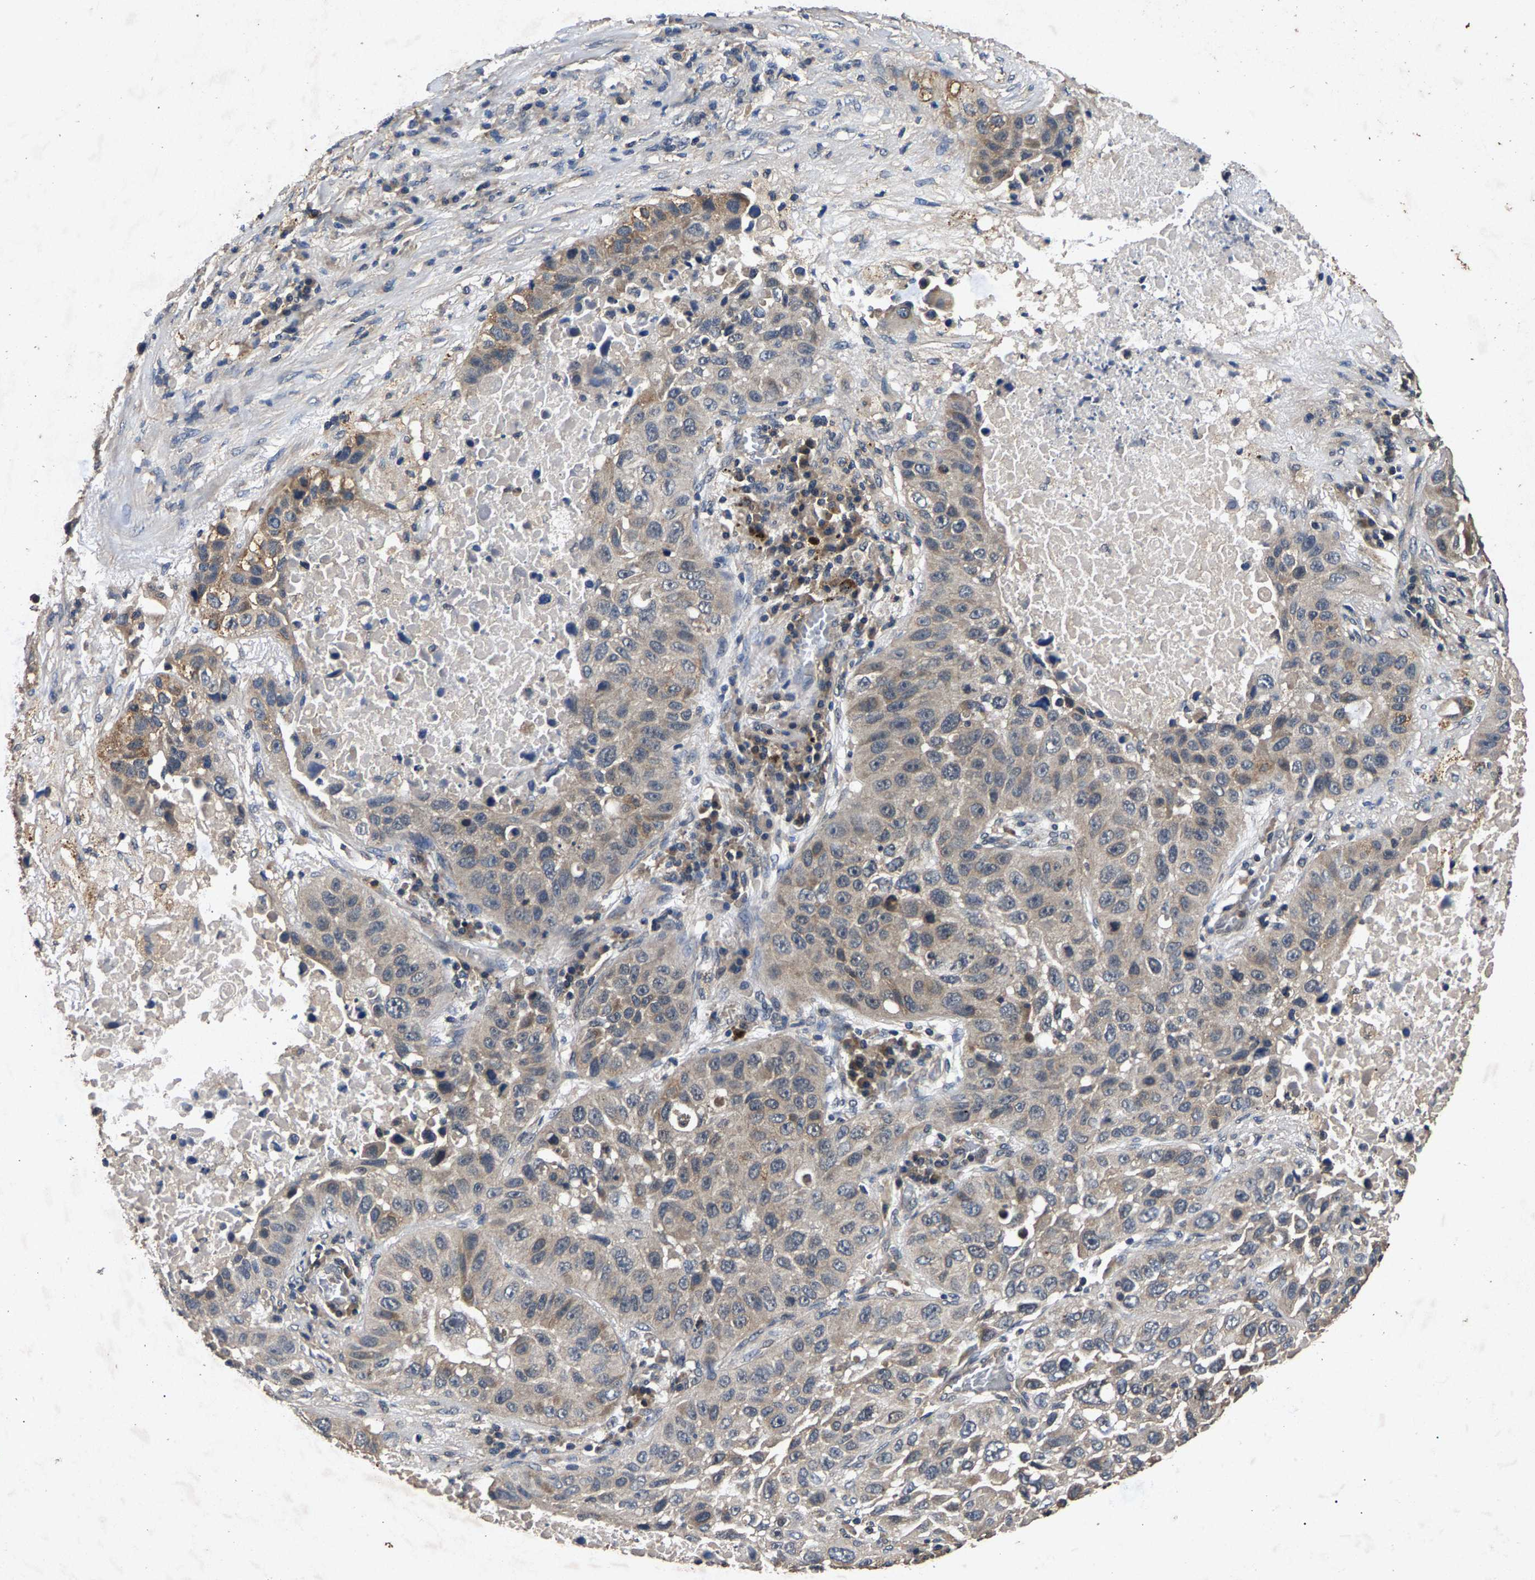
{"staining": {"intensity": "weak", "quantity": "<25%", "location": "cytoplasmic/membranous"}, "tissue": "lung cancer", "cell_type": "Tumor cells", "image_type": "cancer", "snomed": [{"axis": "morphology", "description": "Squamous cell carcinoma, NOS"}, {"axis": "topography", "description": "Lung"}], "caption": "Immunohistochemical staining of lung cancer demonstrates no significant positivity in tumor cells. (Stains: DAB (3,3'-diaminobenzidine) IHC with hematoxylin counter stain, Microscopy: brightfield microscopy at high magnification).", "gene": "PPP1CC", "patient": {"sex": "male", "age": 57}}